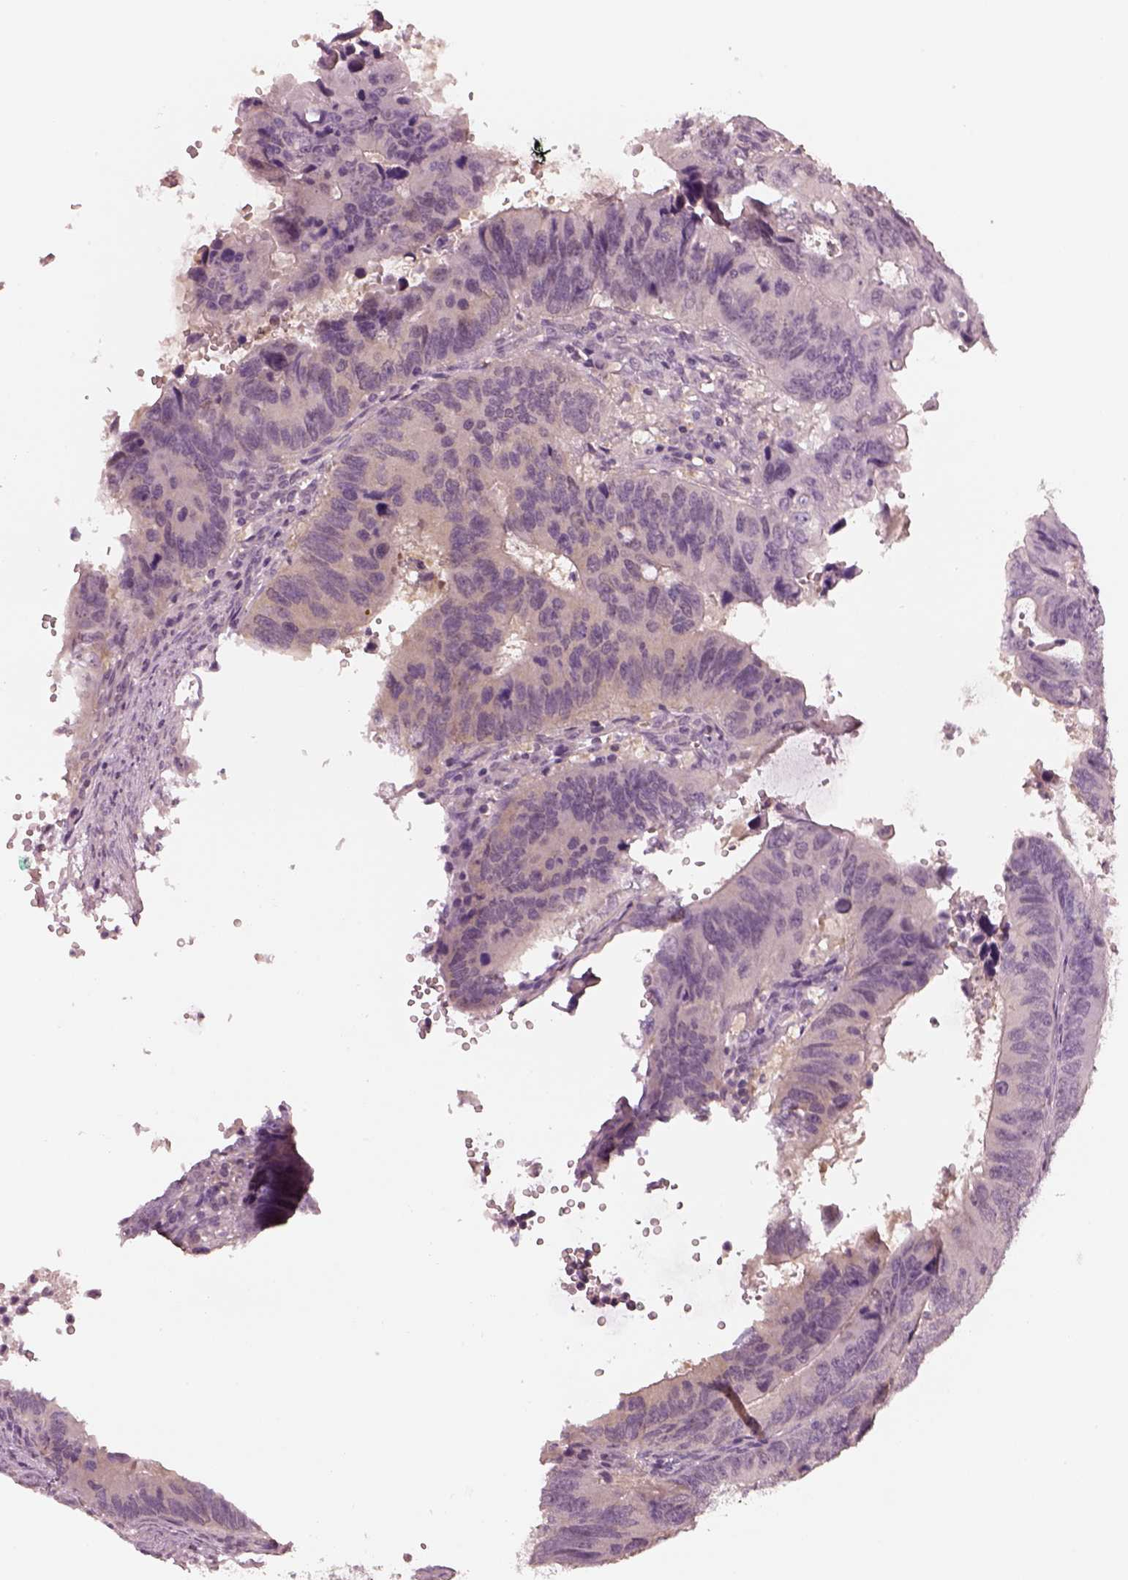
{"staining": {"intensity": "negative", "quantity": "none", "location": "none"}, "tissue": "colorectal cancer", "cell_type": "Tumor cells", "image_type": "cancer", "snomed": [{"axis": "morphology", "description": "Adenocarcinoma, NOS"}, {"axis": "topography", "description": "Colon"}], "caption": "An immunohistochemistry (IHC) histopathology image of colorectal cancer (adenocarcinoma) is shown. There is no staining in tumor cells of colorectal cancer (adenocarcinoma). Brightfield microscopy of IHC stained with DAB (3,3'-diaminobenzidine) (brown) and hematoxylin (blue), captured at high magnification.", "gene": "EGR4", "patient": {"sex": "female", "age": 82}}